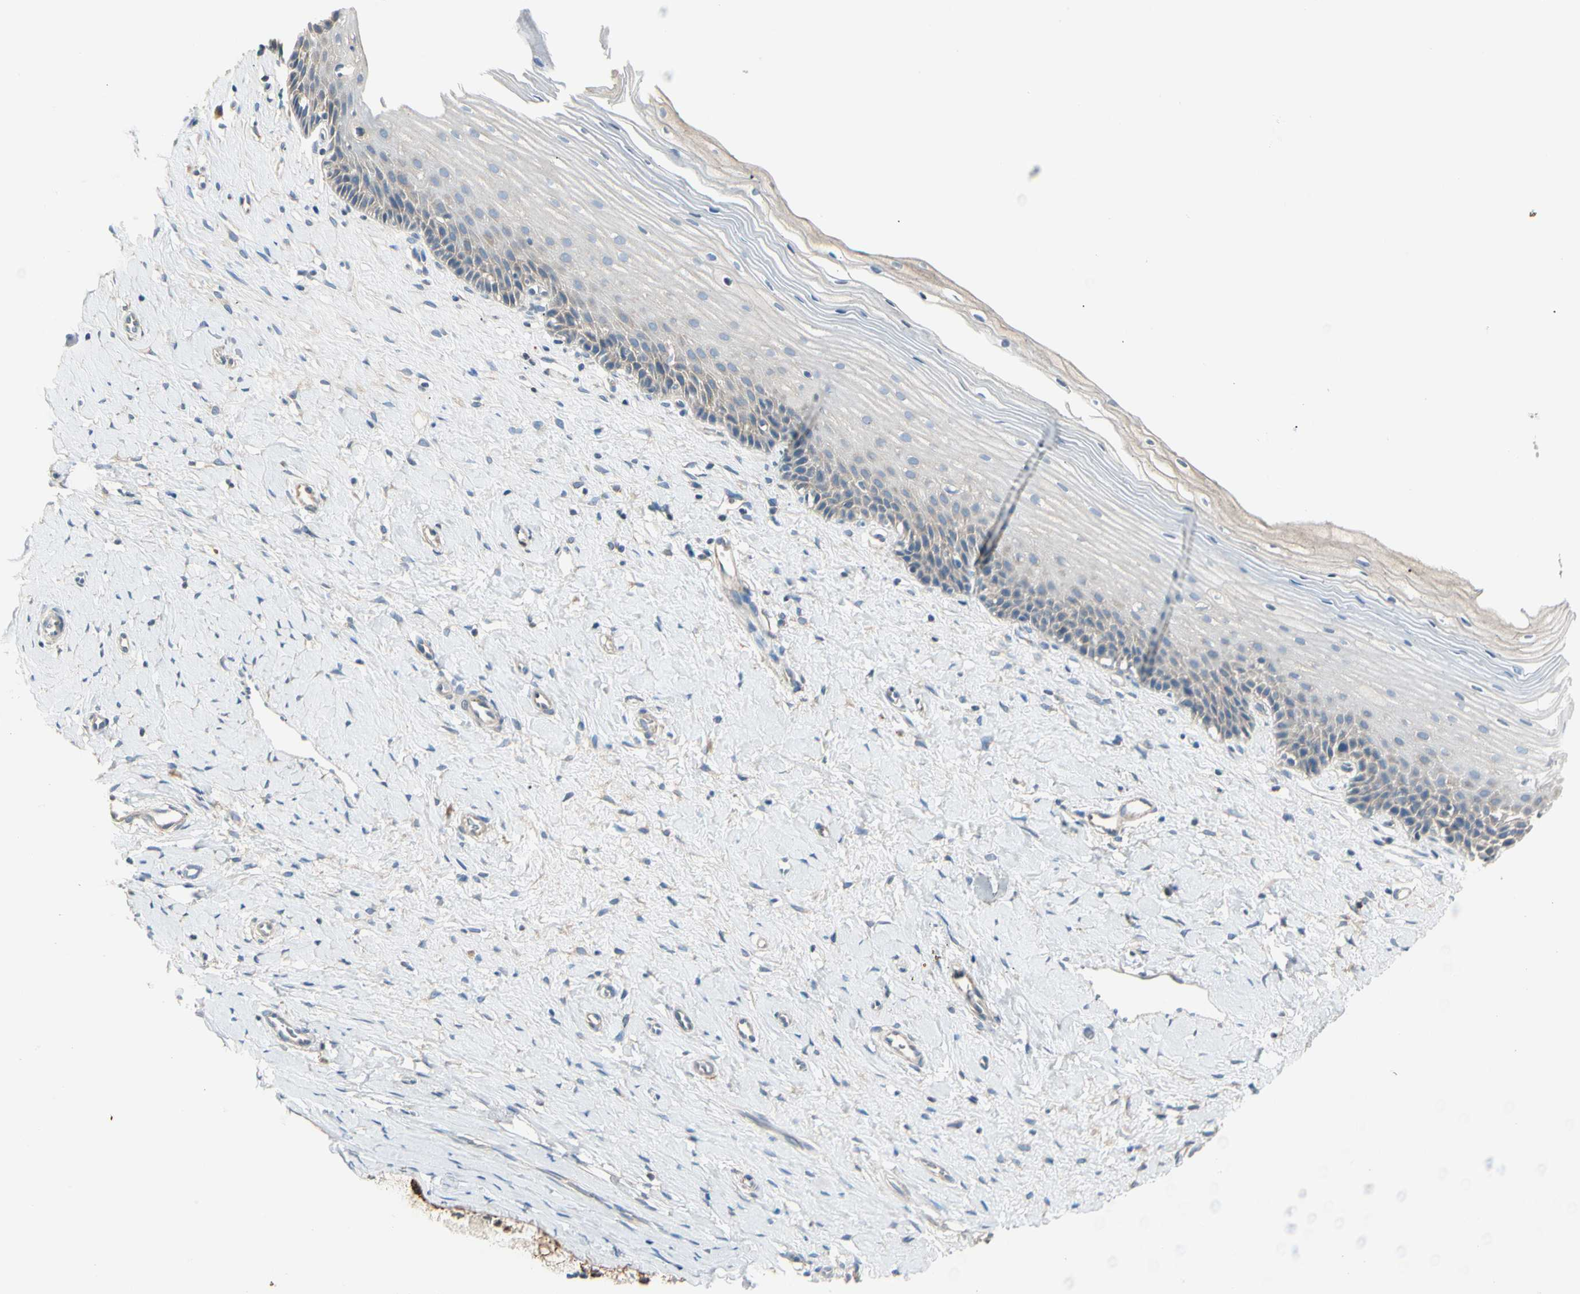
{"staining": {"intensity": "strong", "quantity": ">75%", "location": "cytoplasmic/membranous"}, "tissue": "cervix", "cell_type": "Glandular cells", "image_type": "normal", "snomed": [{"axis": "morphology", "description": "Normal tissue, NOS"}, {"axis": "topography", "description": "Cervix"}], "caption": "IHC (DAB (3,3'-diaminobenzidine)) staining of normal cervix reveals strong cytoplasmic/membranous protein staining in approximately >75% of glandular cells. Nuclei are stained in blue.", "gene": "DUSP12", "patient": {"sex": "female", "age": 39}}